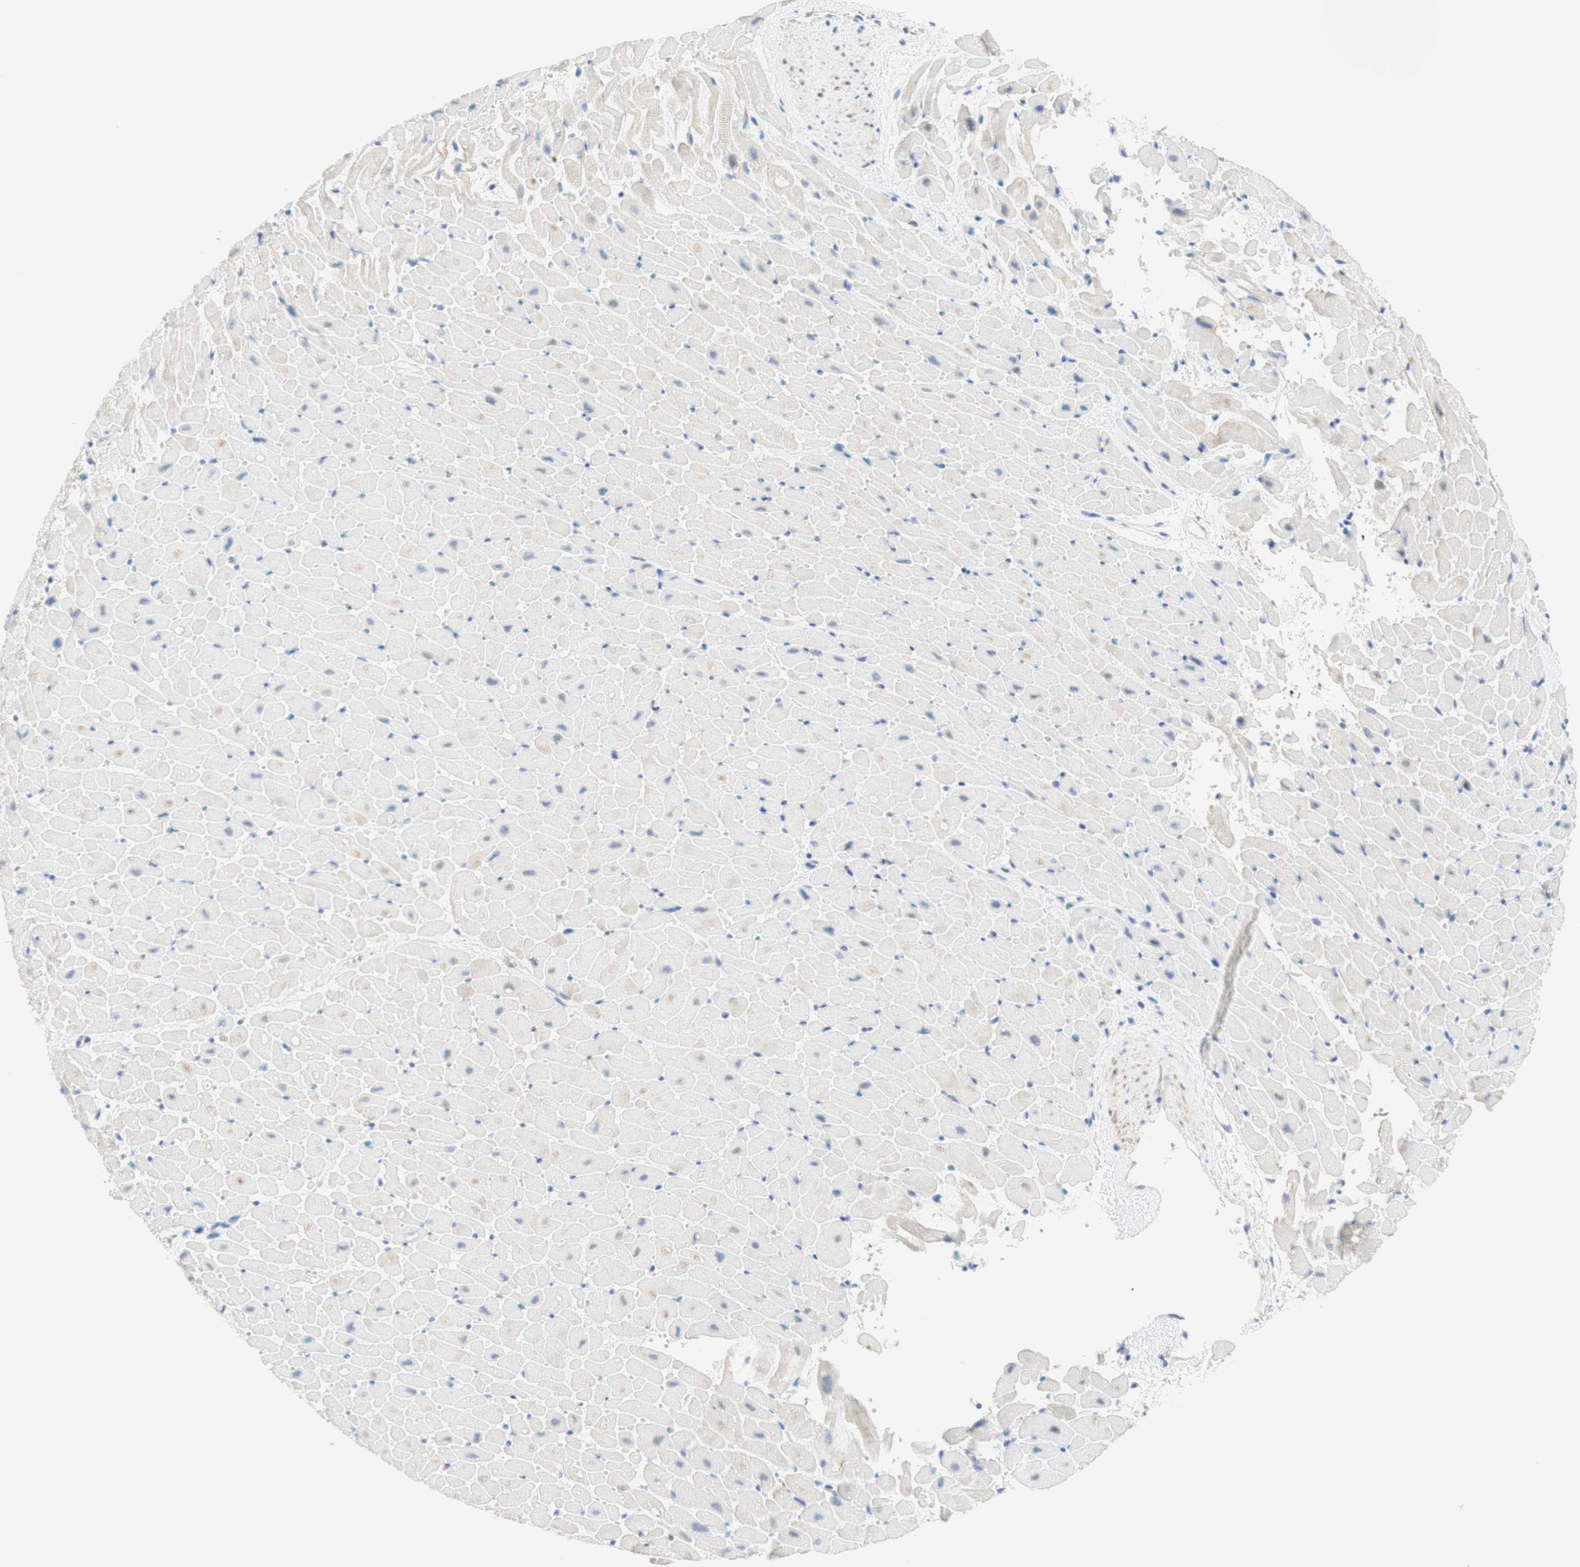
{"staining": {"intensity": "moderate", "quantity": "25%-75%", "location": "cytoplasmic/membranous"}, "tissue": "heart muscle", "cell_type": "Cardiomyocytes", "image_type": "normal", "snomed": [{"axis": "morphology", "description": "Normal tissue, NOS"}, {"axis": "topography", "description": "Heart"}], "caption": "This histopathology image shows immunohistochemistry staining of unremarkable heart muscle, with medium moderate cytoplasmic/membranous expression in approximately 25%-75% of cardiomyocytes.", "gene": "ENTREP2", "patient": {"sex": "male", "age": 45}}